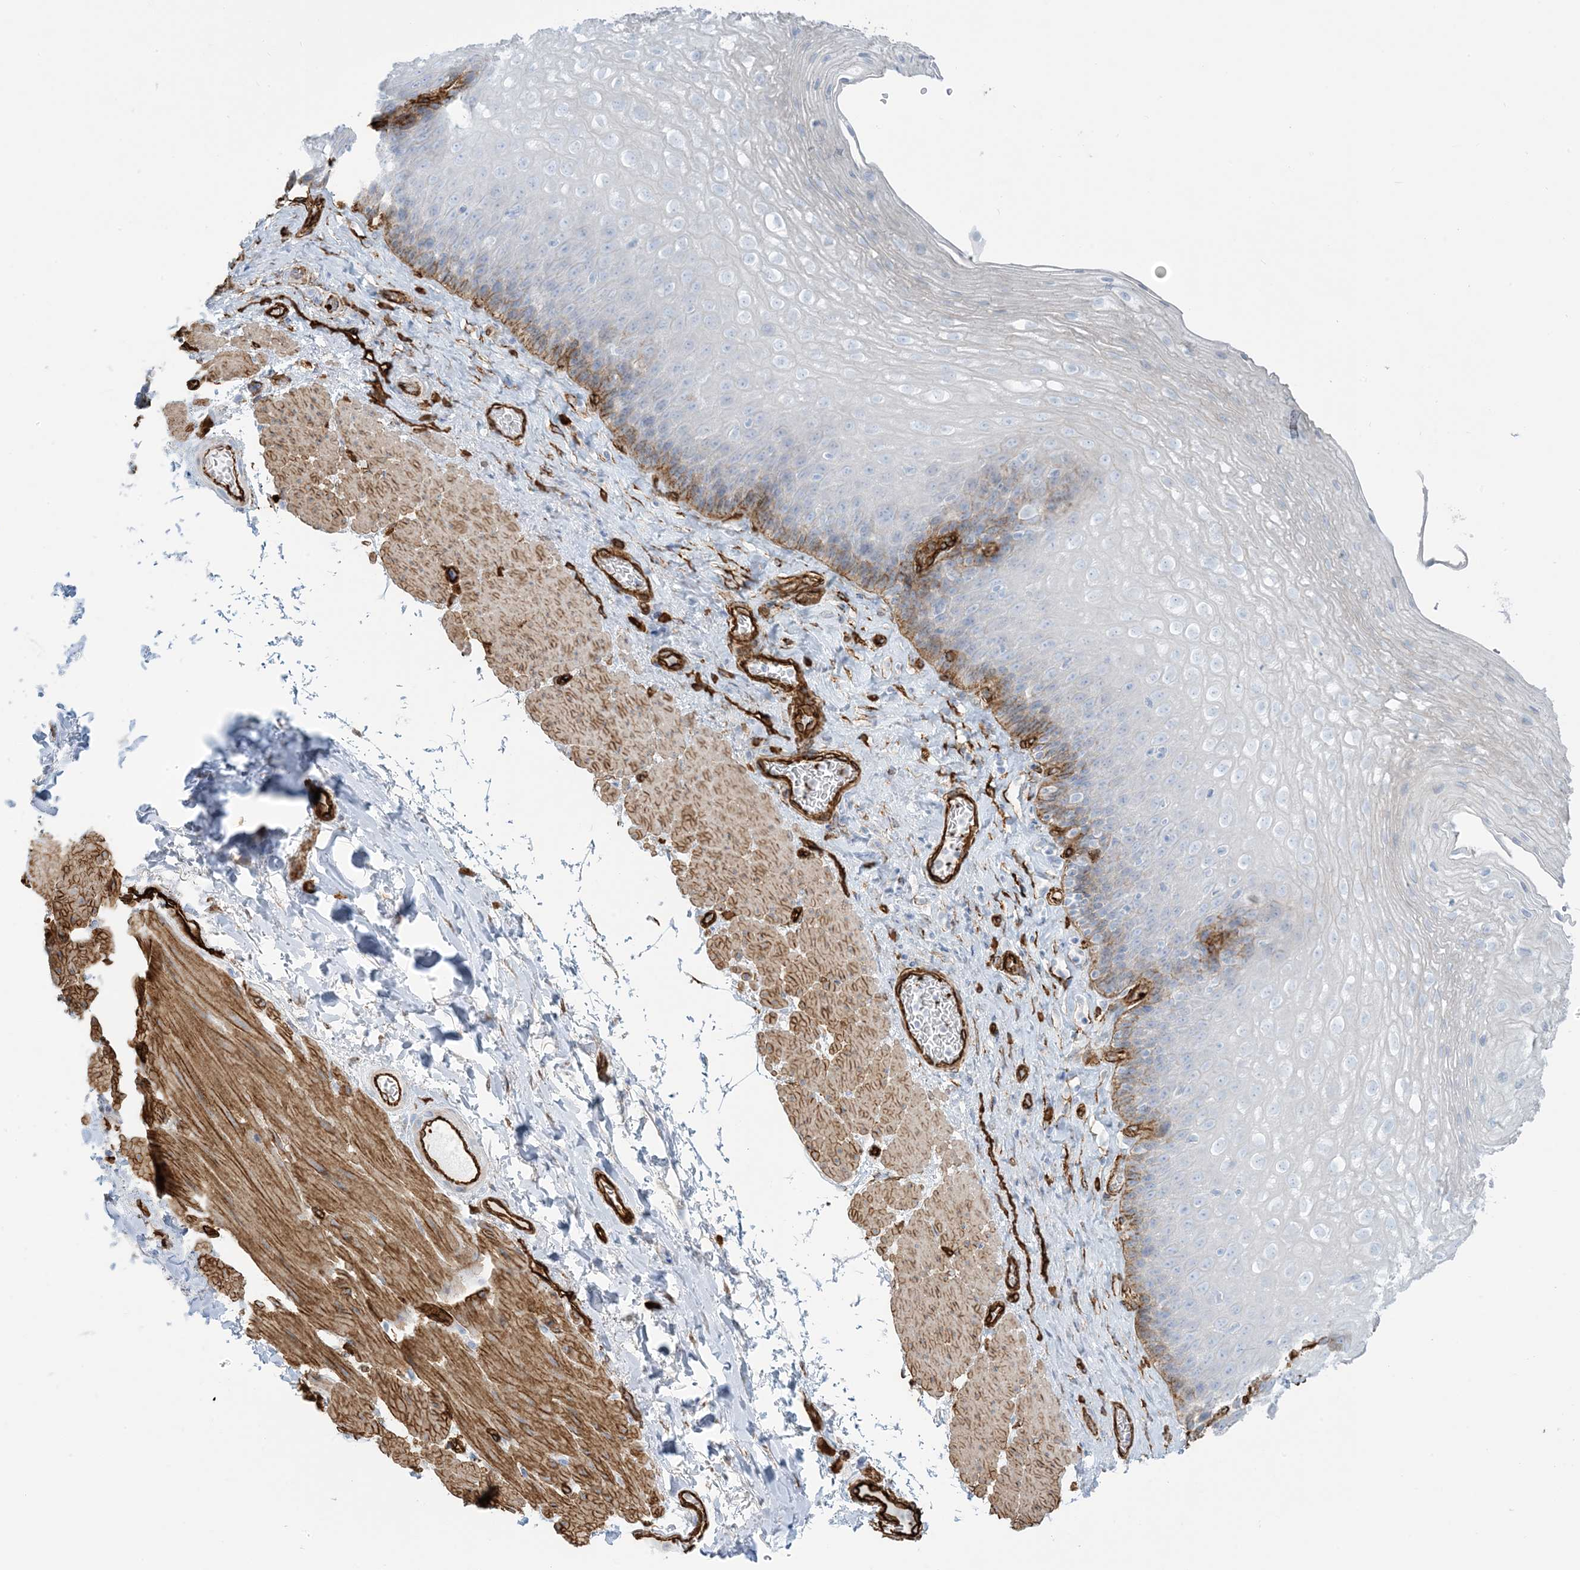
{"staining": {"intensity": "moderate", "quantity": "<25%", "location": "cytoplasmic/membranous"}, "tissue": "esophagus", "cell_type": "Squamous epithelial cells", "image_type": "normal", "snomed": [{"axis": "morphology", "description": "Normal tissue, NOS"}, {"axis": "topography", "description": "Esophagus"}], "caption": "Normal esophagus exhibits moderate cytoplasmic/membranous expression in approximately <25% of squamous epithelial cells The staining was performed using DAB to visualize the protein expression in brown, while the nuclei were stained in blue with hematoxylin (Magnification: 20x)..", "gene": "EPS8L3", "patient": {"sex": "female", "age": 66}}